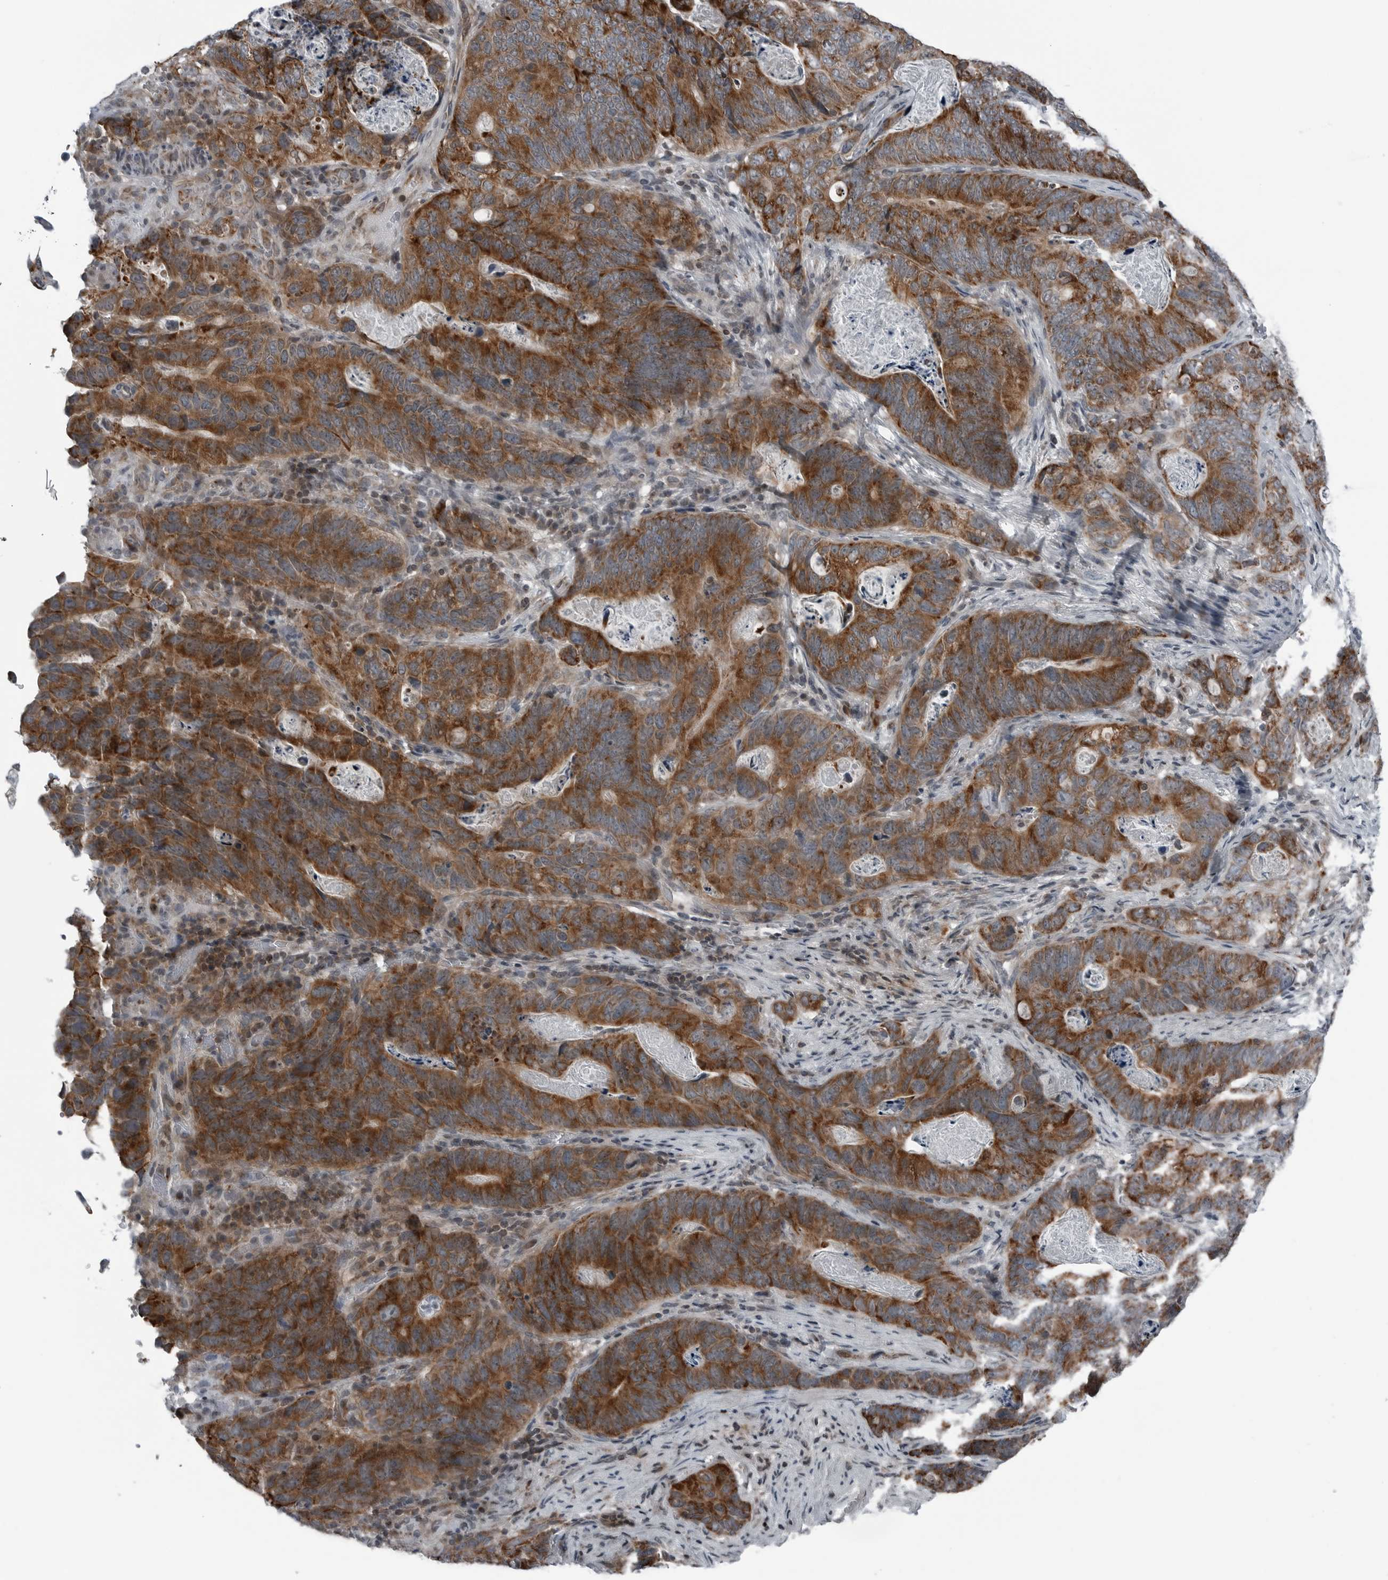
{"staining": {"intensity": "strong", "quantity": ">75%", "location": "cytoplasmic/membranous"}, "tissue": "stomach cancer", "cell_type": "Tumor cells", "image_type": "cancer", "snomed": [{"axis": "morphology", "description": "Normal tissue, NOS"}, {"axis": "morphology", "description": "Adenocarcinoma, NOS"}, {"axis": "topography", "description": "Stomach"}], "caption": "A high amount of strong cytoplasmic/membranous staining is identified in approximately >75% of tumor cells in adenocarcinoma (stomach) tissue.", "gene": "GAK", "patient": {"sex": "female", "age": 89}}